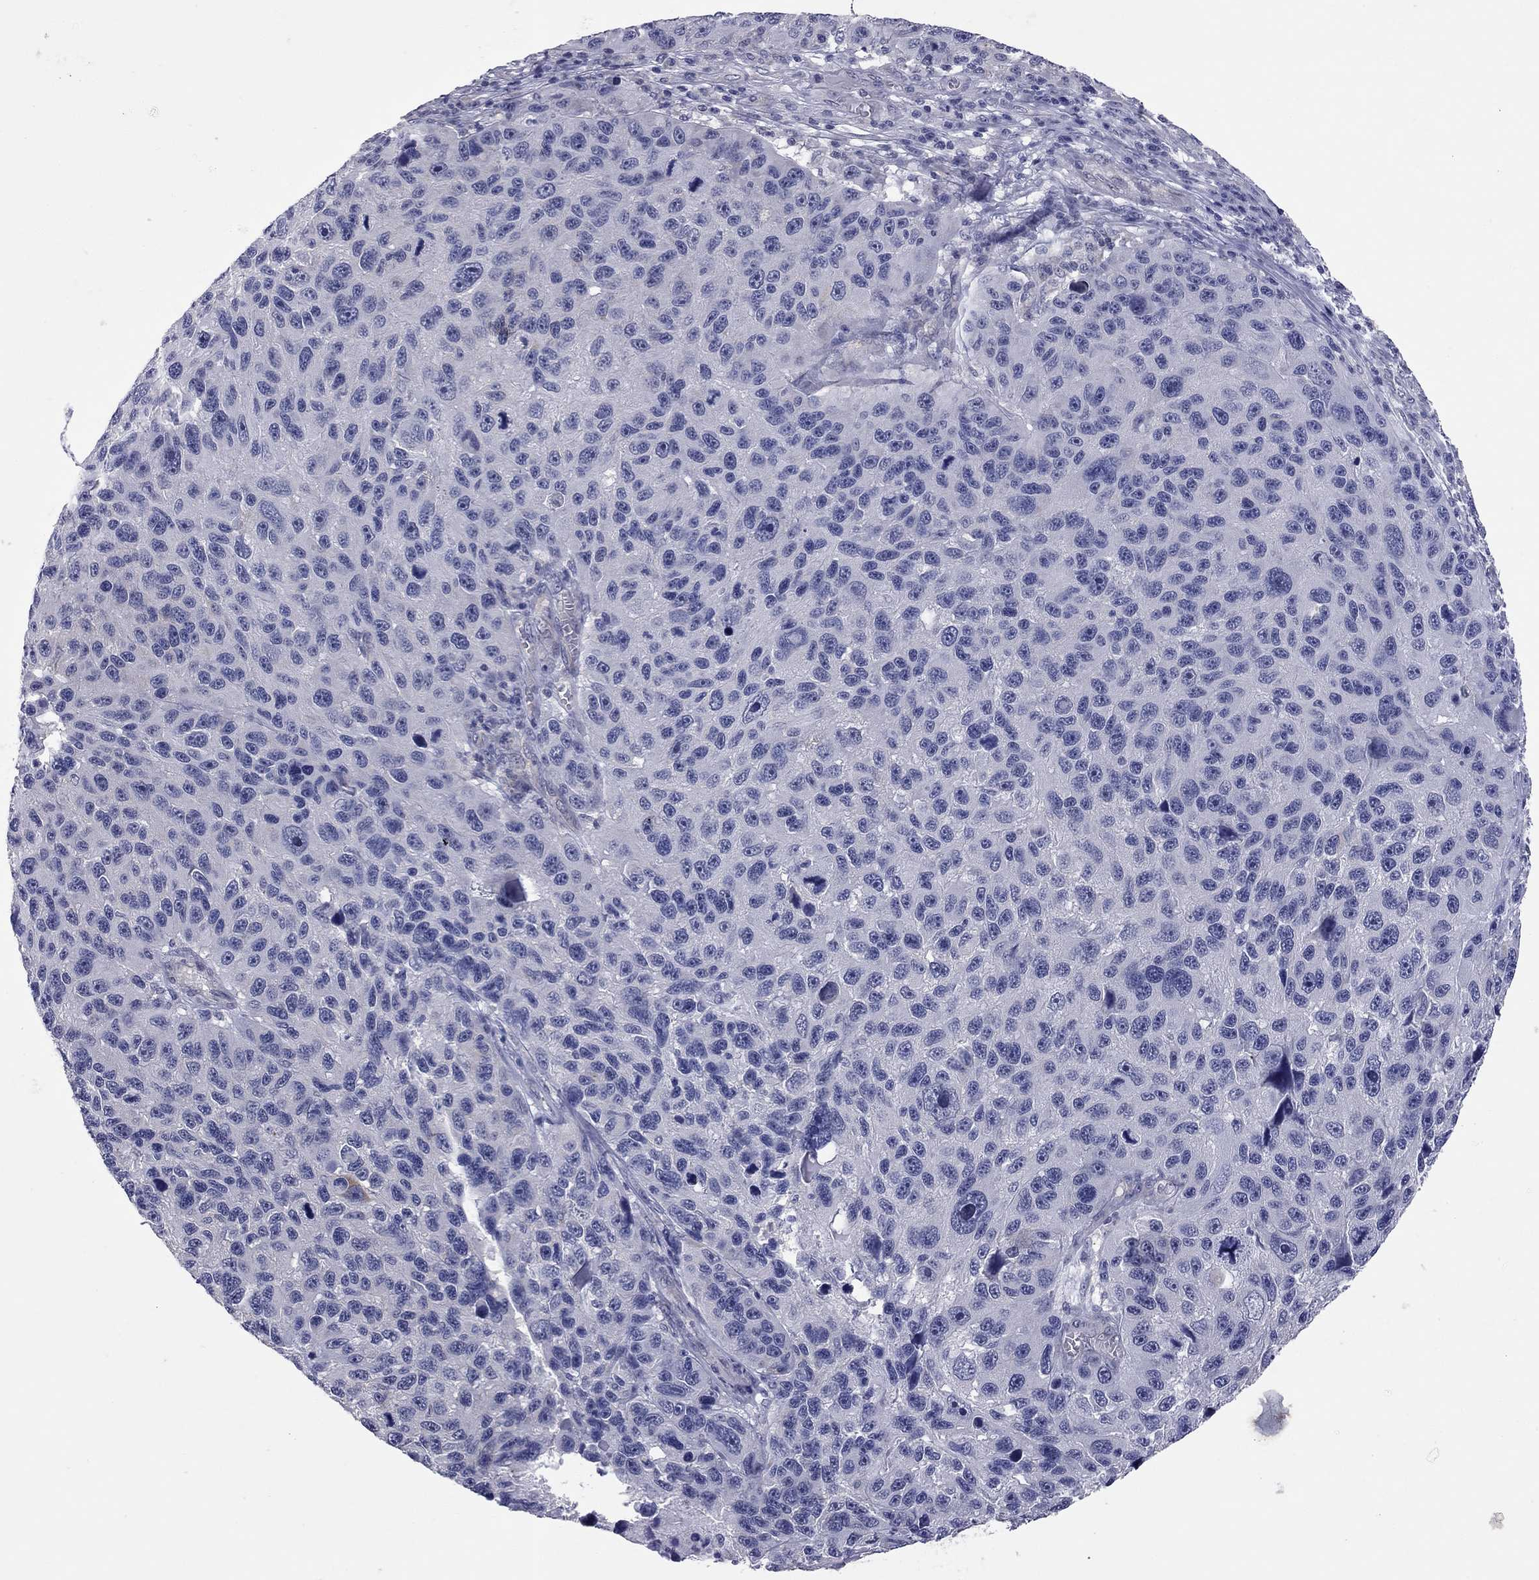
{"staining": {"intensity": "negative", "quantity": "none", "location": "none"}, "tissue": "melanoma", "cell_type": "Tumor cells", "image_type": "cancer", "snomed": [{"axis": "morphology", "description": "Malignant melanoma, NOS"}, {"axis": "topography", "description": "Skin"}], "caption": "Tumor cells show no significant staining in malignant melanoma. (Immunohistochemistry, brightfield microscopy, high magnification).", "gene": "SHOC2", "patient": {"sex": "male", "age": 53}}